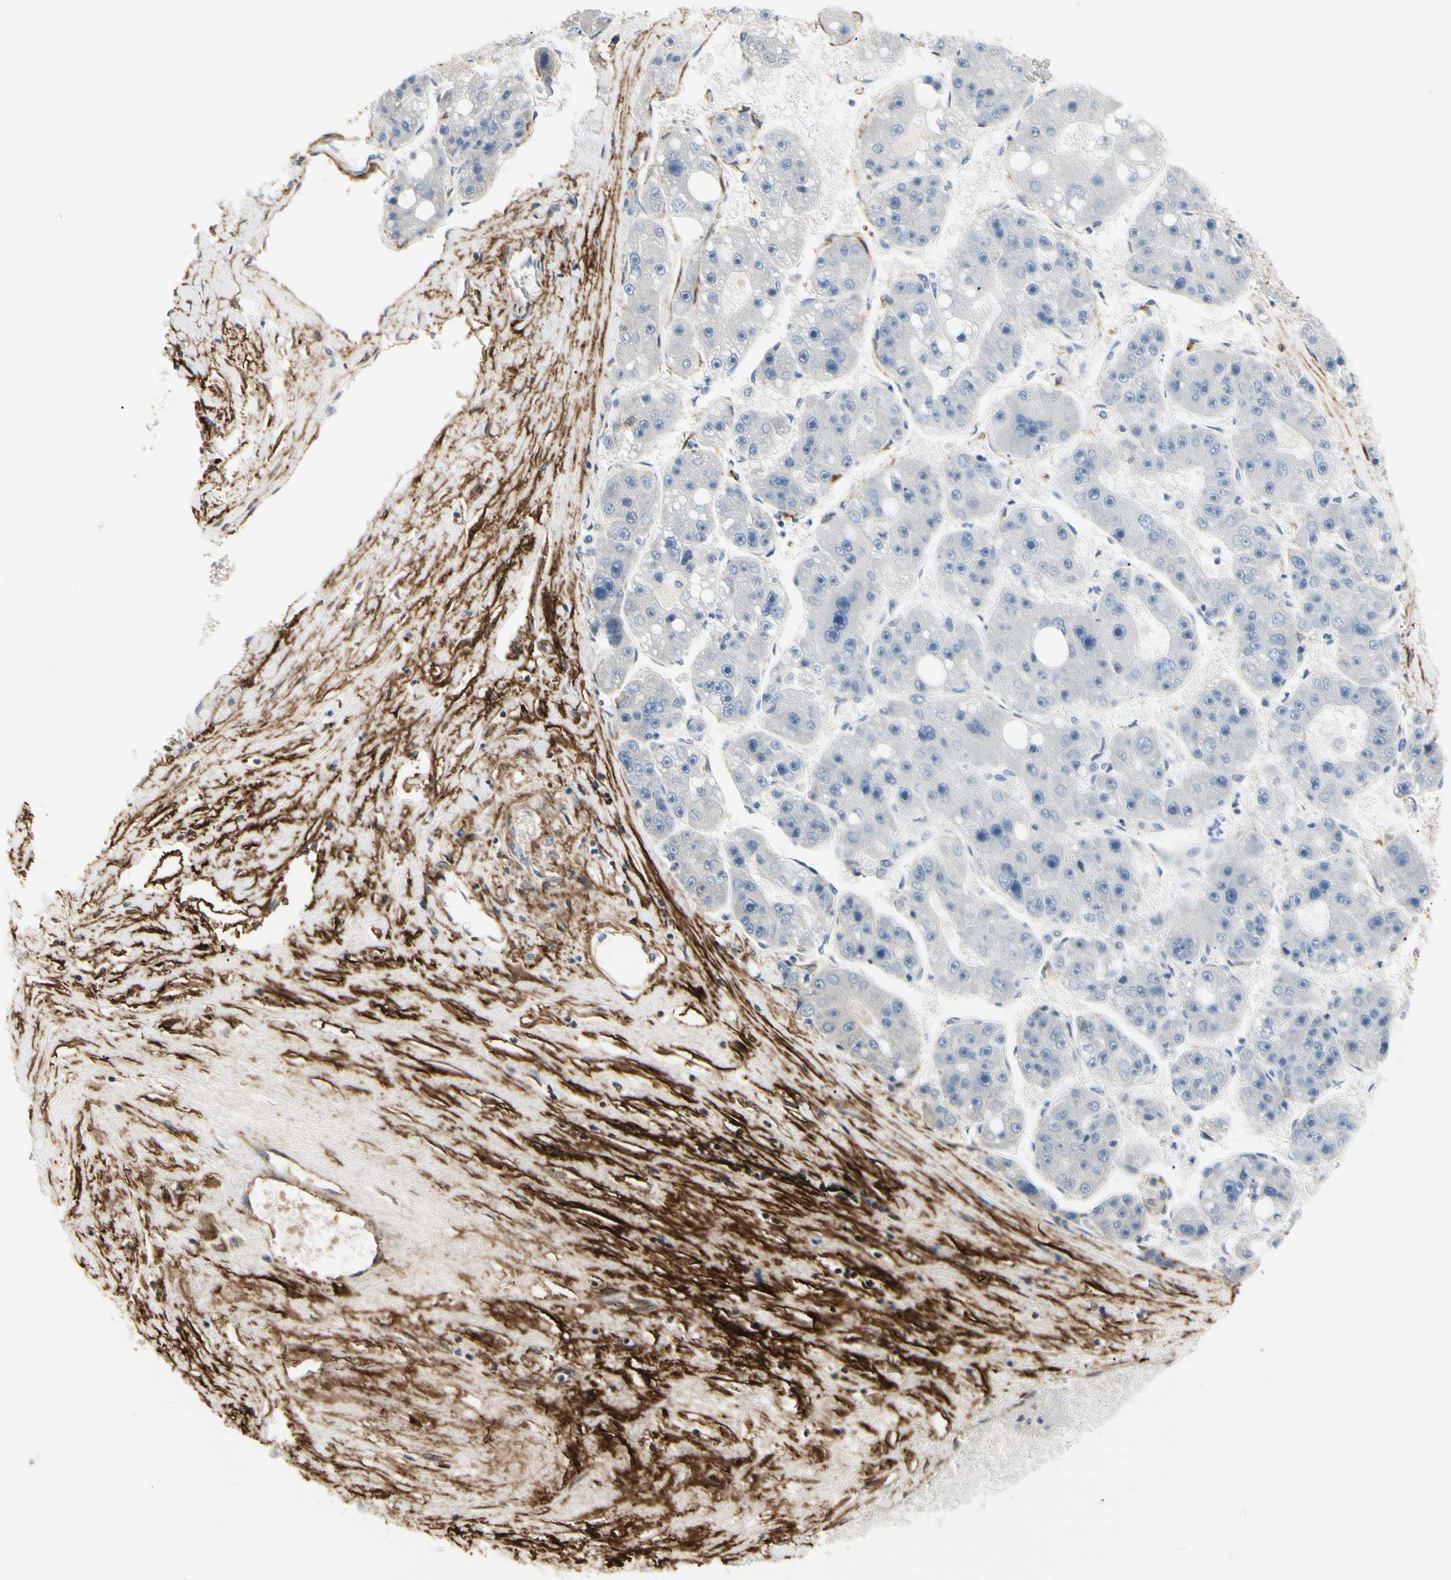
{"staining": {"intensity": "negative", "quantity": "none", "location": "none"}, "tissue": "liver cancer", "cell_type": "Tumor cells", "image_type": "cancer", "snomed": [{"axis": "morphology", "description": "Carcinoma, Hepatocellular, NOS"}, {"axis": "topography", "description": "Liver"}], "caption": "There is no significant positivity in tumor cells of liver hepatocellular carcinoma.", "gene": "GGT5", "patient": {"sex": "female", "age": 61}}